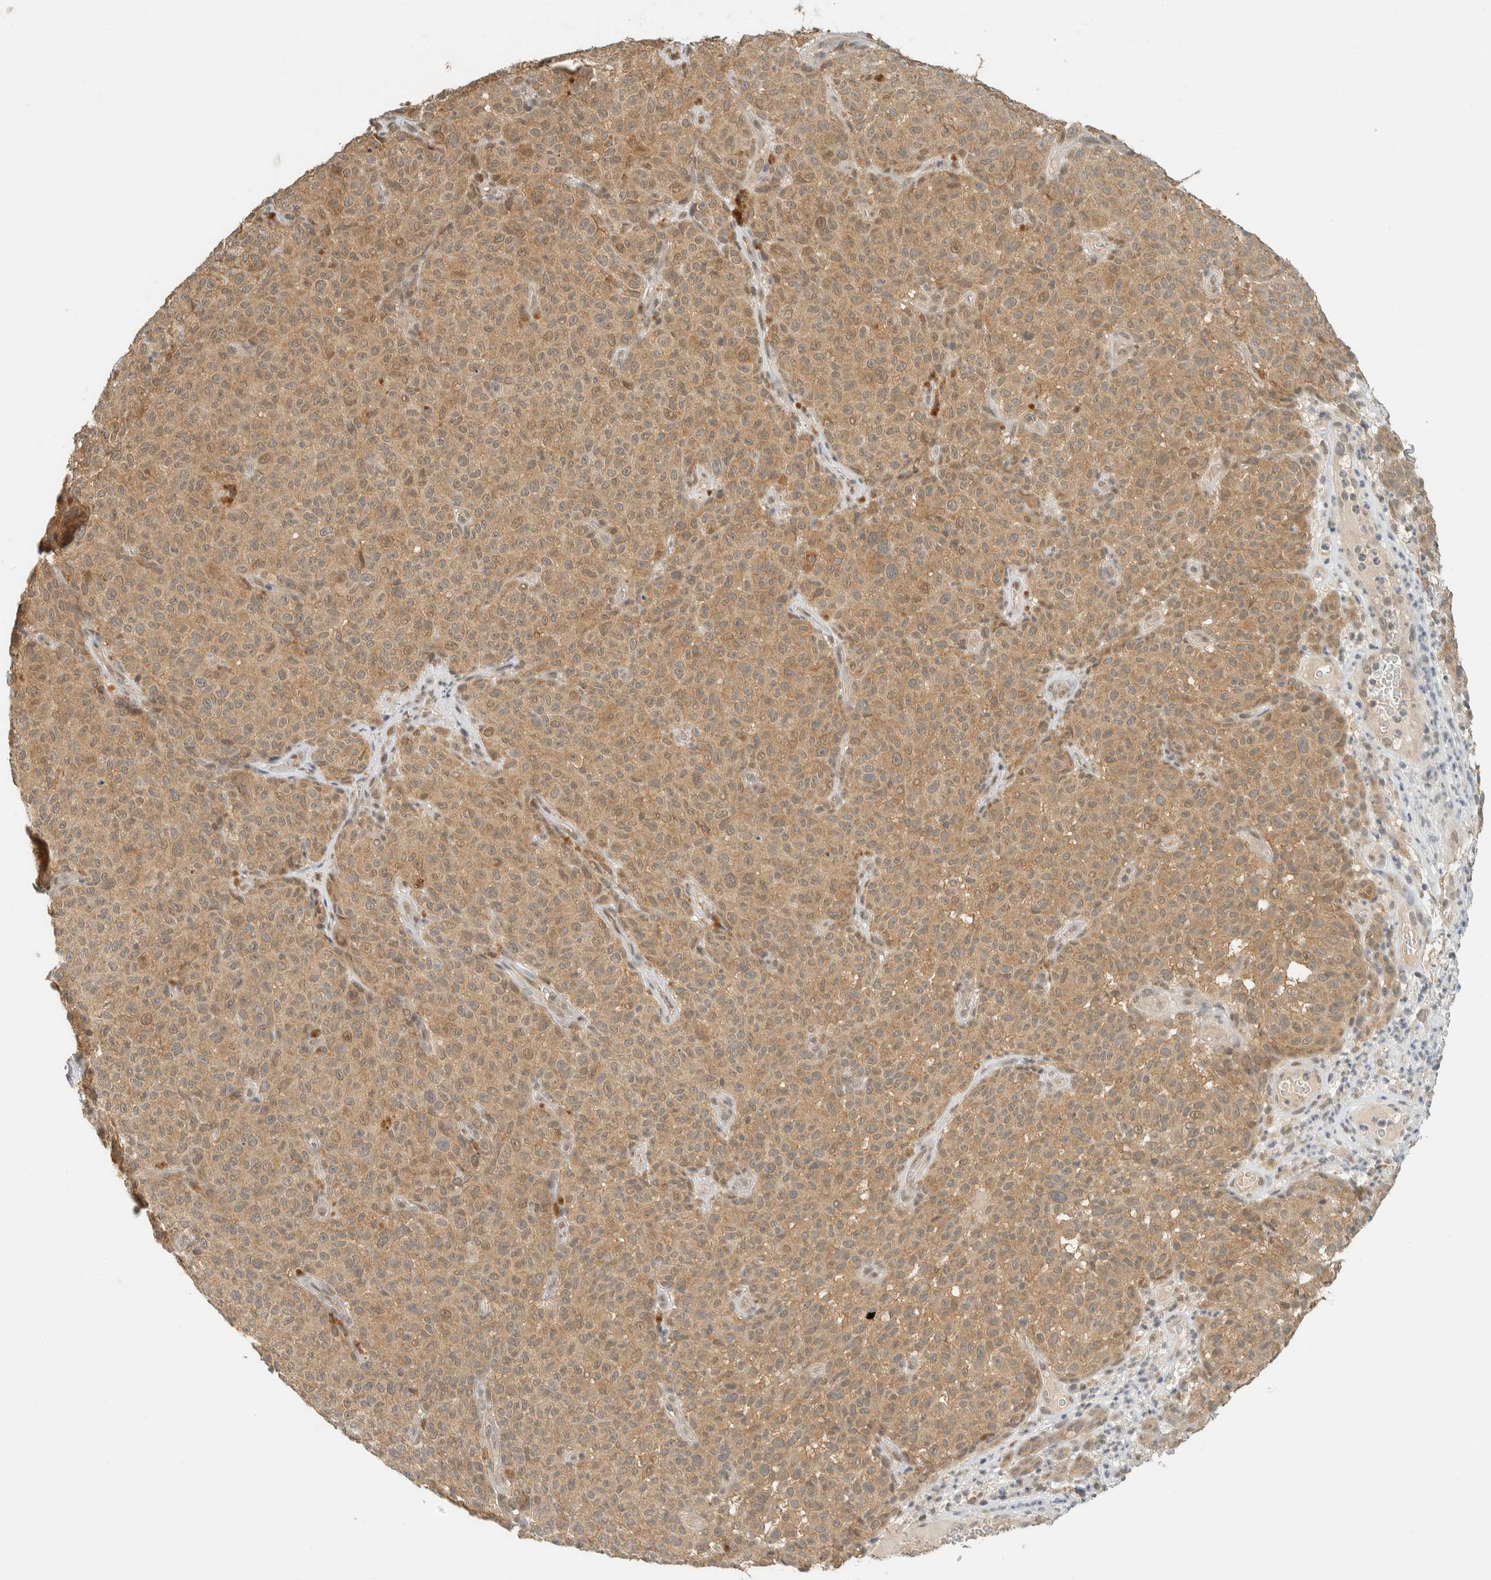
{"staining": {"intensity": "moderate", "quantity": ">75%", "location": "cytoplasmic/membranous"}, "tissue": "melanoma", "cell_type": "Tumor cells", "image_type": "cancer", "snomed": [{"axis": "morphology", "description": "Malignant melanoma, NOS"}, {"axis": "topography", "description": "Skin"}], "caption": "Protein staining displays moderate cytoplasmic/membranous staining in about >75% of tumor cells in melanoma.", "gene": "KIFAP3", "patient": {"sex": "female", "age": 82}}